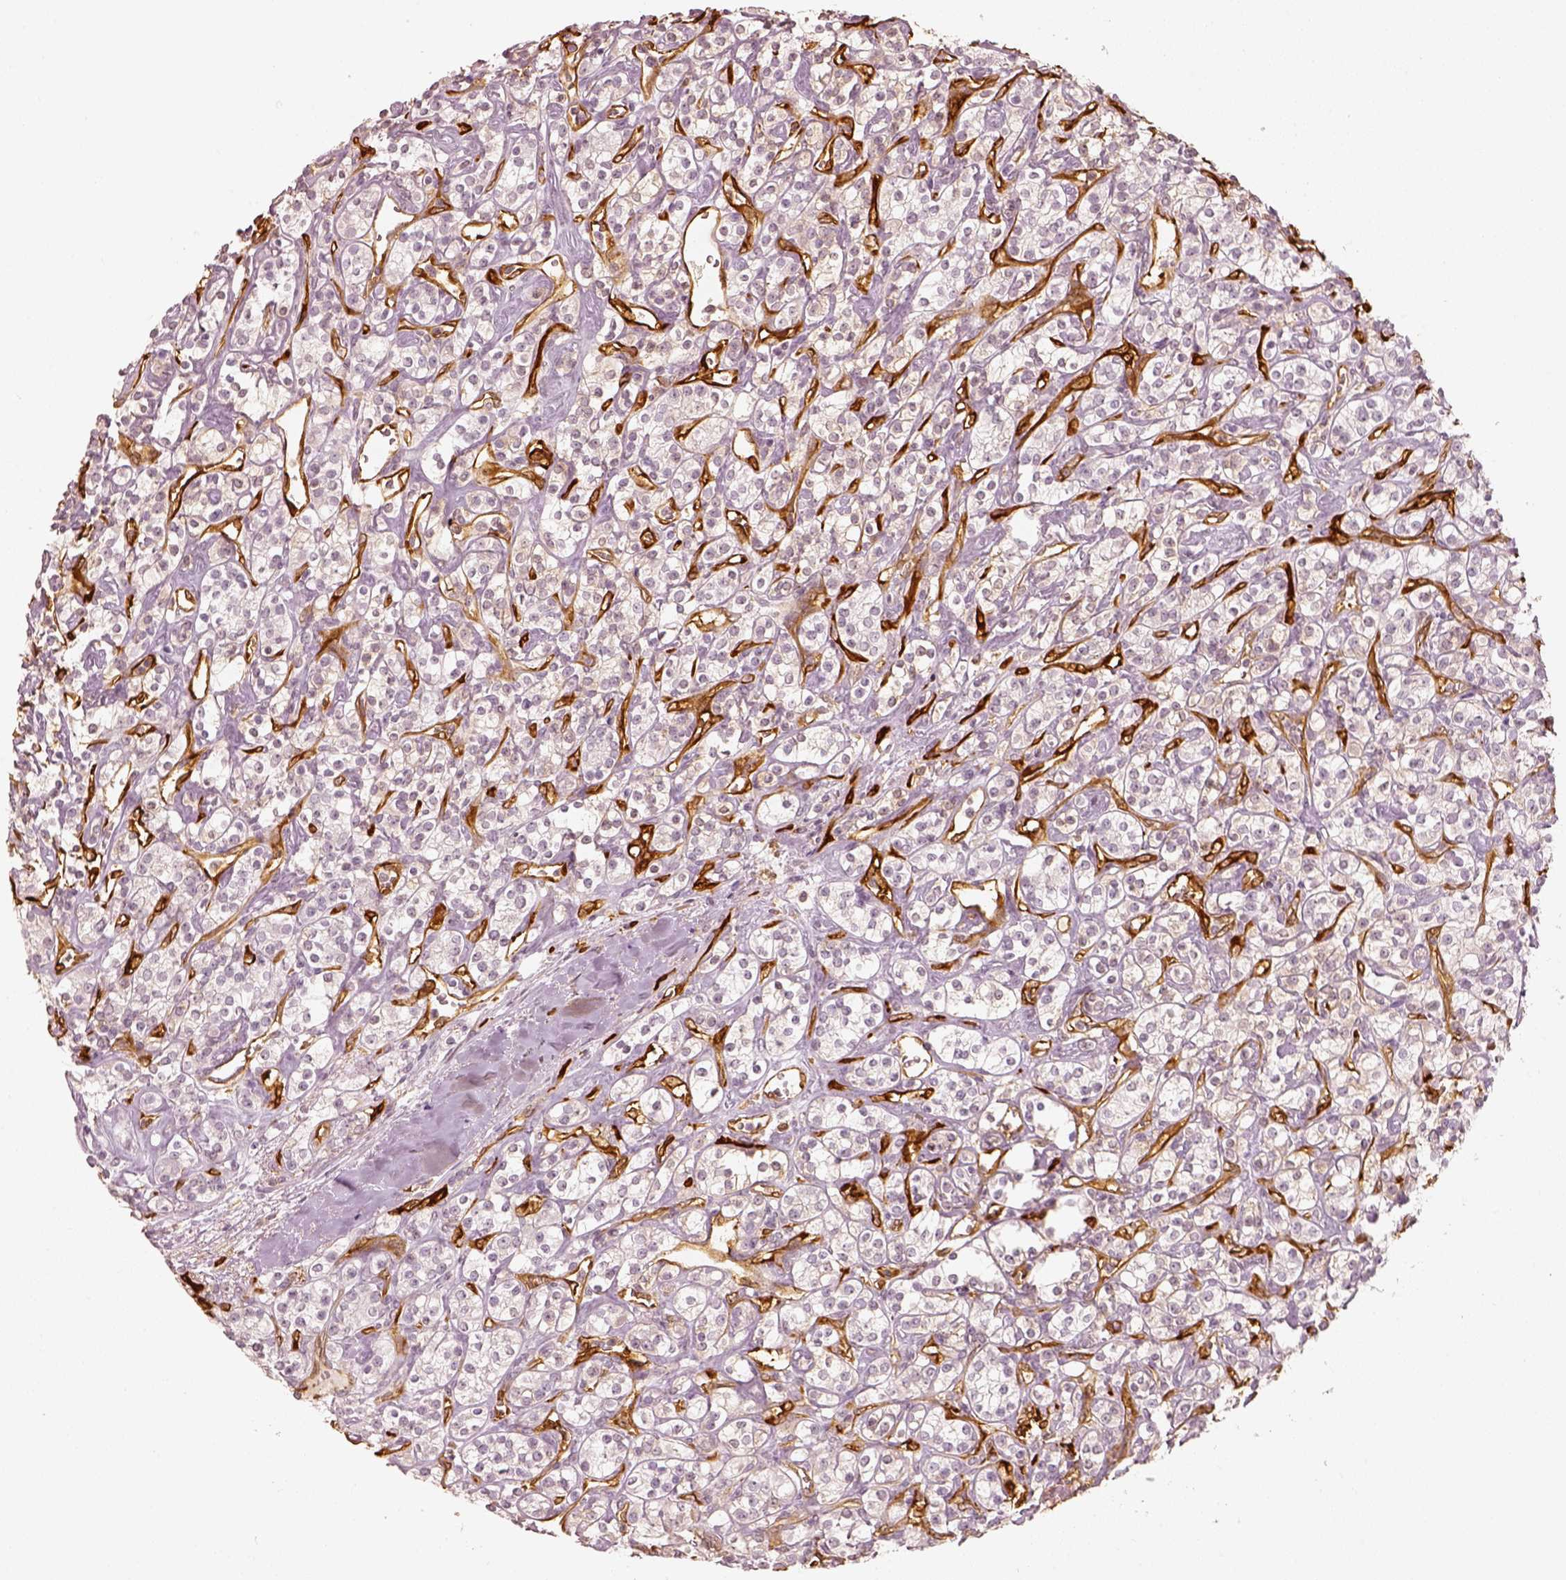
{"staining": {"intensity": "negative", "quantity": "none", "location": "none"}, "tissue": "renal cancer", "cell_type": "Tumor cells", "image_type": "cancer", "snomed": [{"axis": "morphology", "description": "Adenocarcinoma, NOS"}, {"axis": "topography", "description": "Kidney"}], "caption": "This is an immunohistochemistry (IHC) image of adenocarcinoma (renal). There is no positivity in tumor cells.", "gene": "FSCN1", "patient": {"sex": "male", "age": 77}}